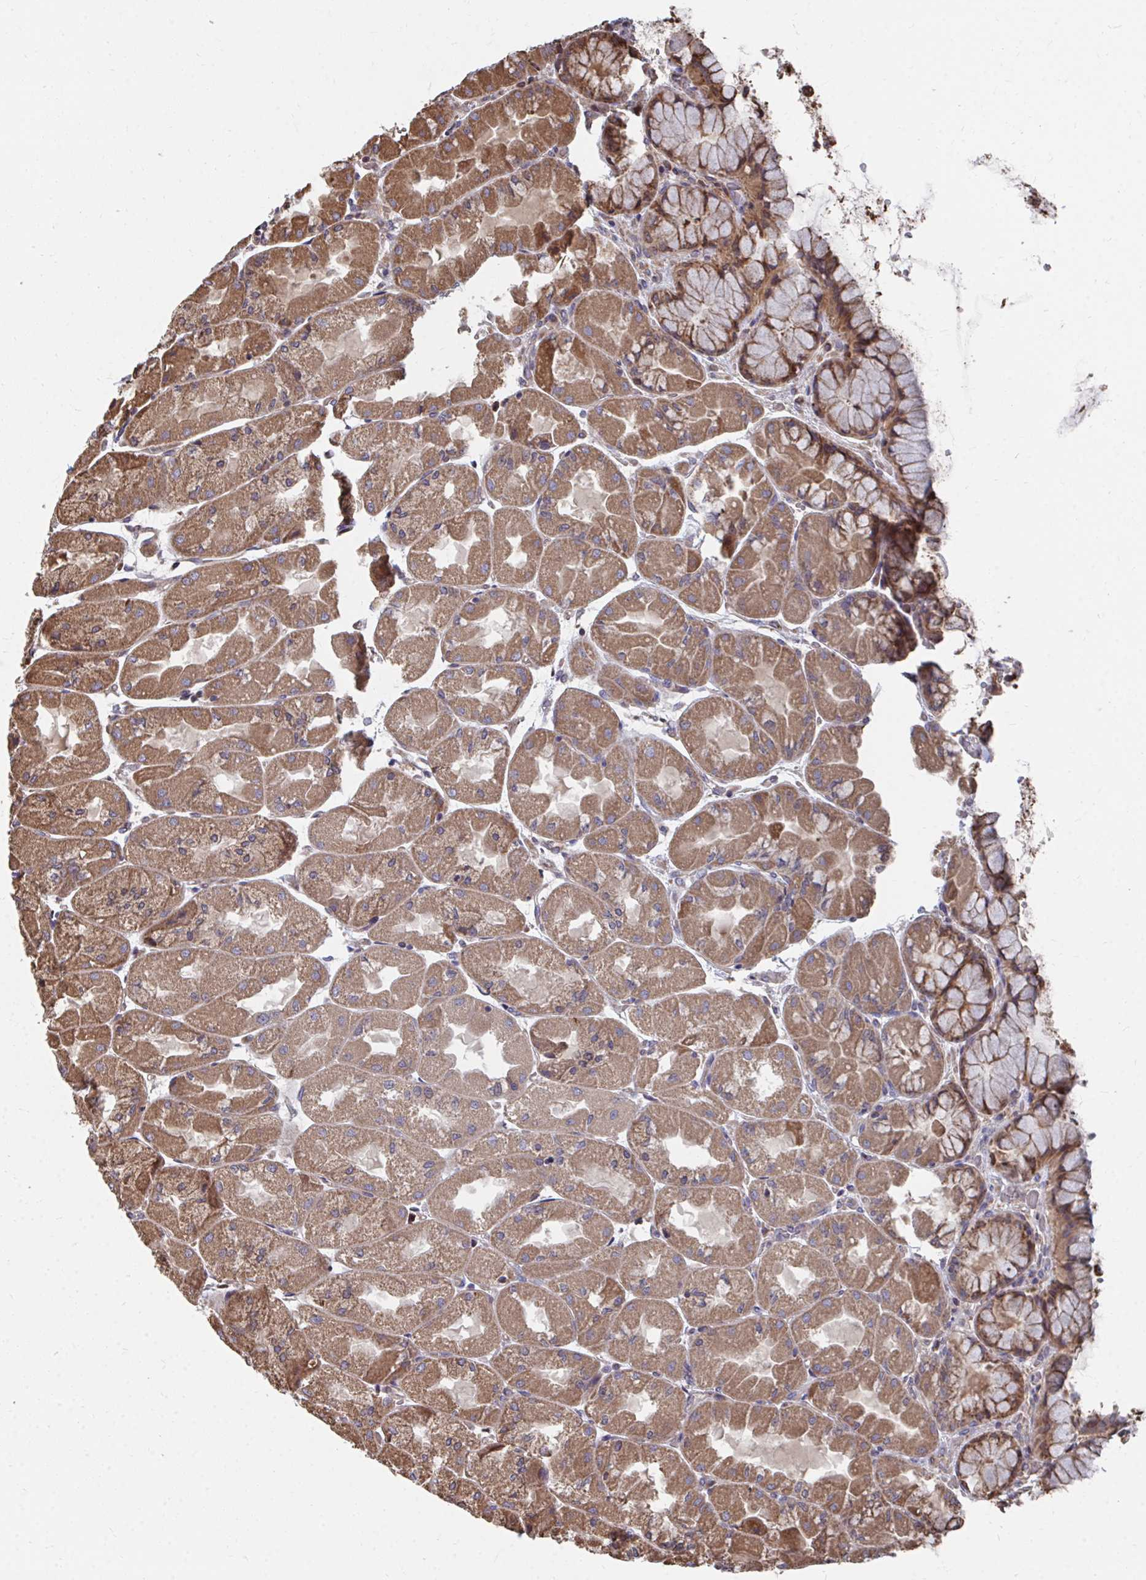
{"staining": {"intensity": "moderate", "quantity": ">75%", "location": "cytoplasmic/membranous"}, "tissue": "stomach", "cell_type": "Glandular cells", "image_type": "normal", "snomed": [{"axis": "morphology", "description": "Normal tissue, NOS"}, {"axis": "topography", "description": "Stomach"}], "caption": "IHC of unremarkable human stomach demonstrates medium levels of moderate cytoplasmic/membranous staining in approximately >75% of glandular cells.", "gene": "FAM89A", "patient": {"sex": "female", "age": 61}}